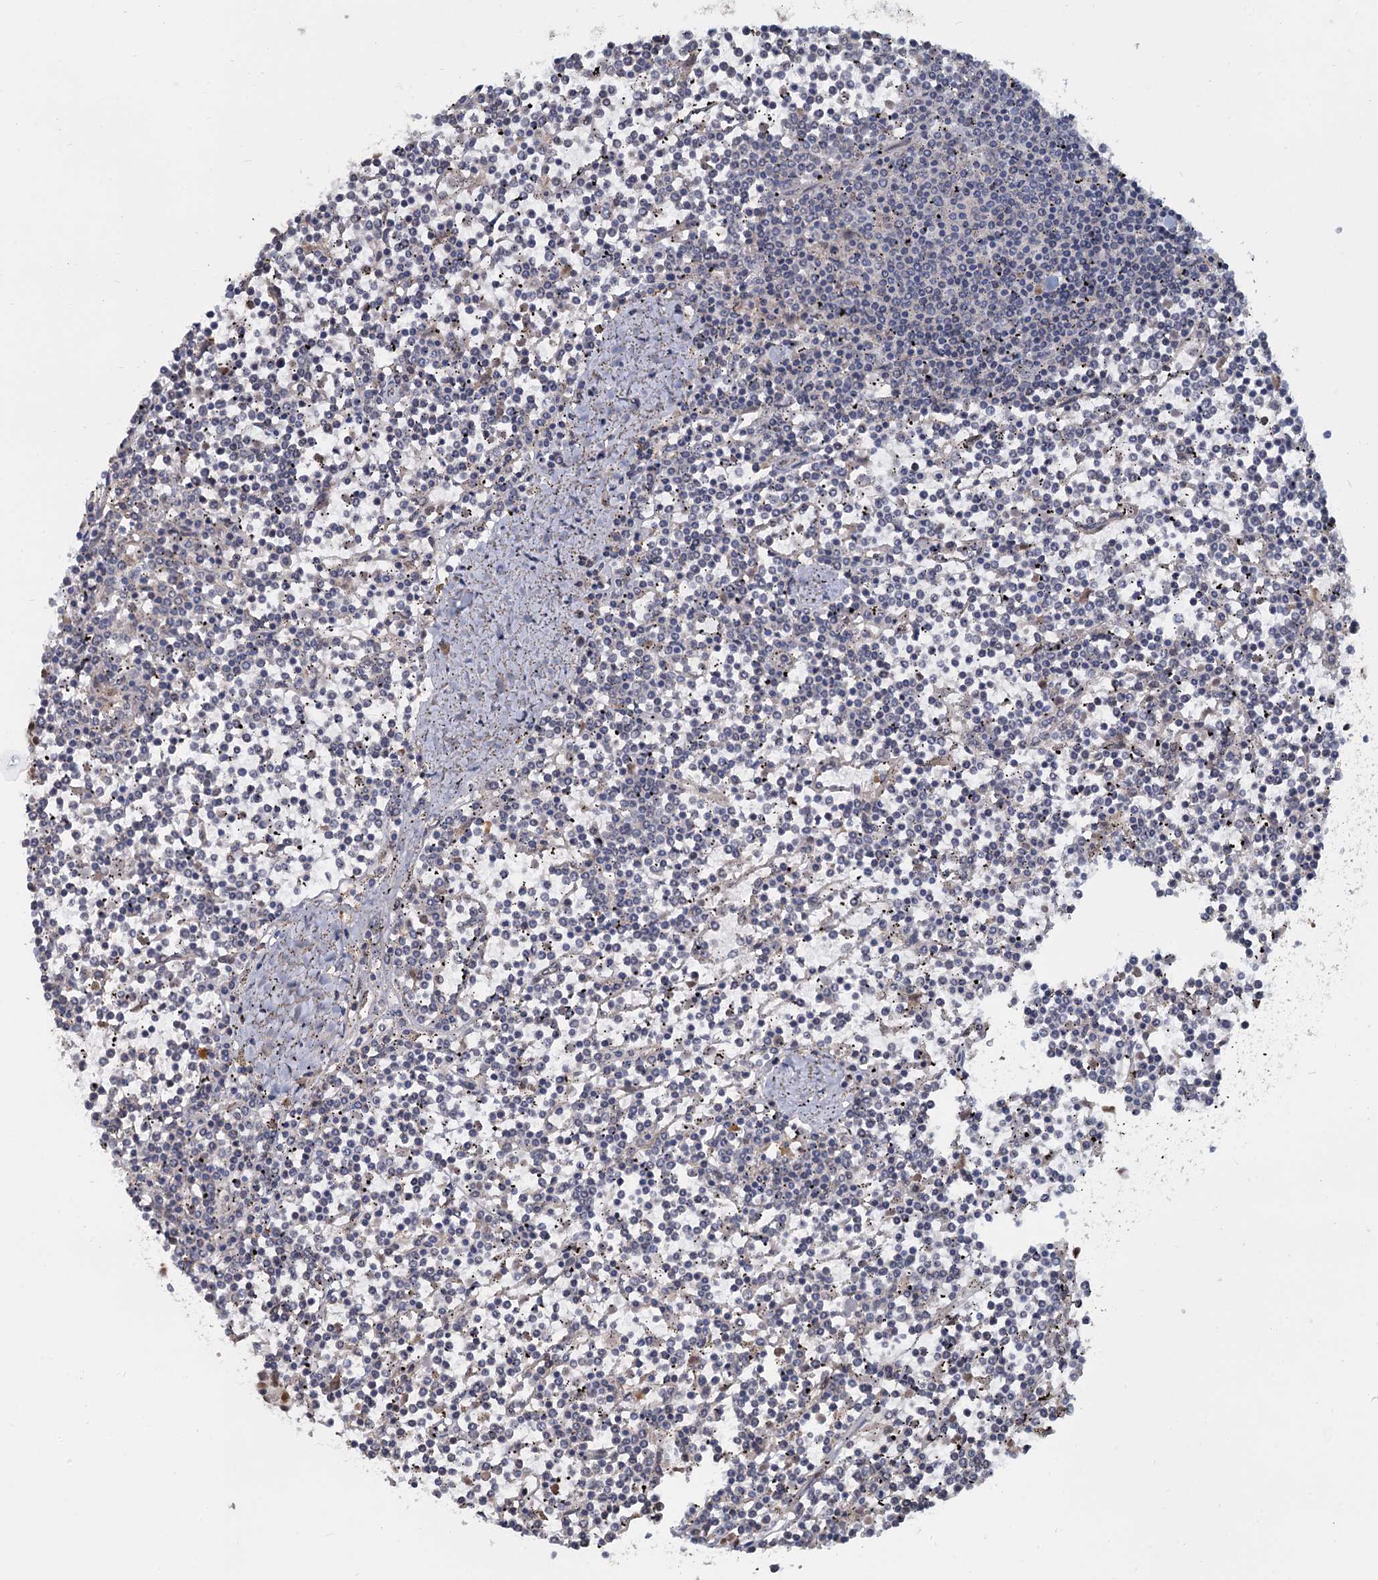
{"staining": {"intensity": "negative", "quantity": "none", "location": "none"}, "tissue": "lymphoma", "cell_type": "Tumor cells", "image_type": "cancer", "snomed": [{"axis": "morphology", "description": "Malignant lymphoma, non-Hodgkin's type, Low grade"}, {"axis": "topography", "description": "Spleen"}], "caption": "Tumor cells are negative for brown protein staining in lymphoma.", "gene": "RPRD1A", "patient": {"sex": "female", "age": 19}}